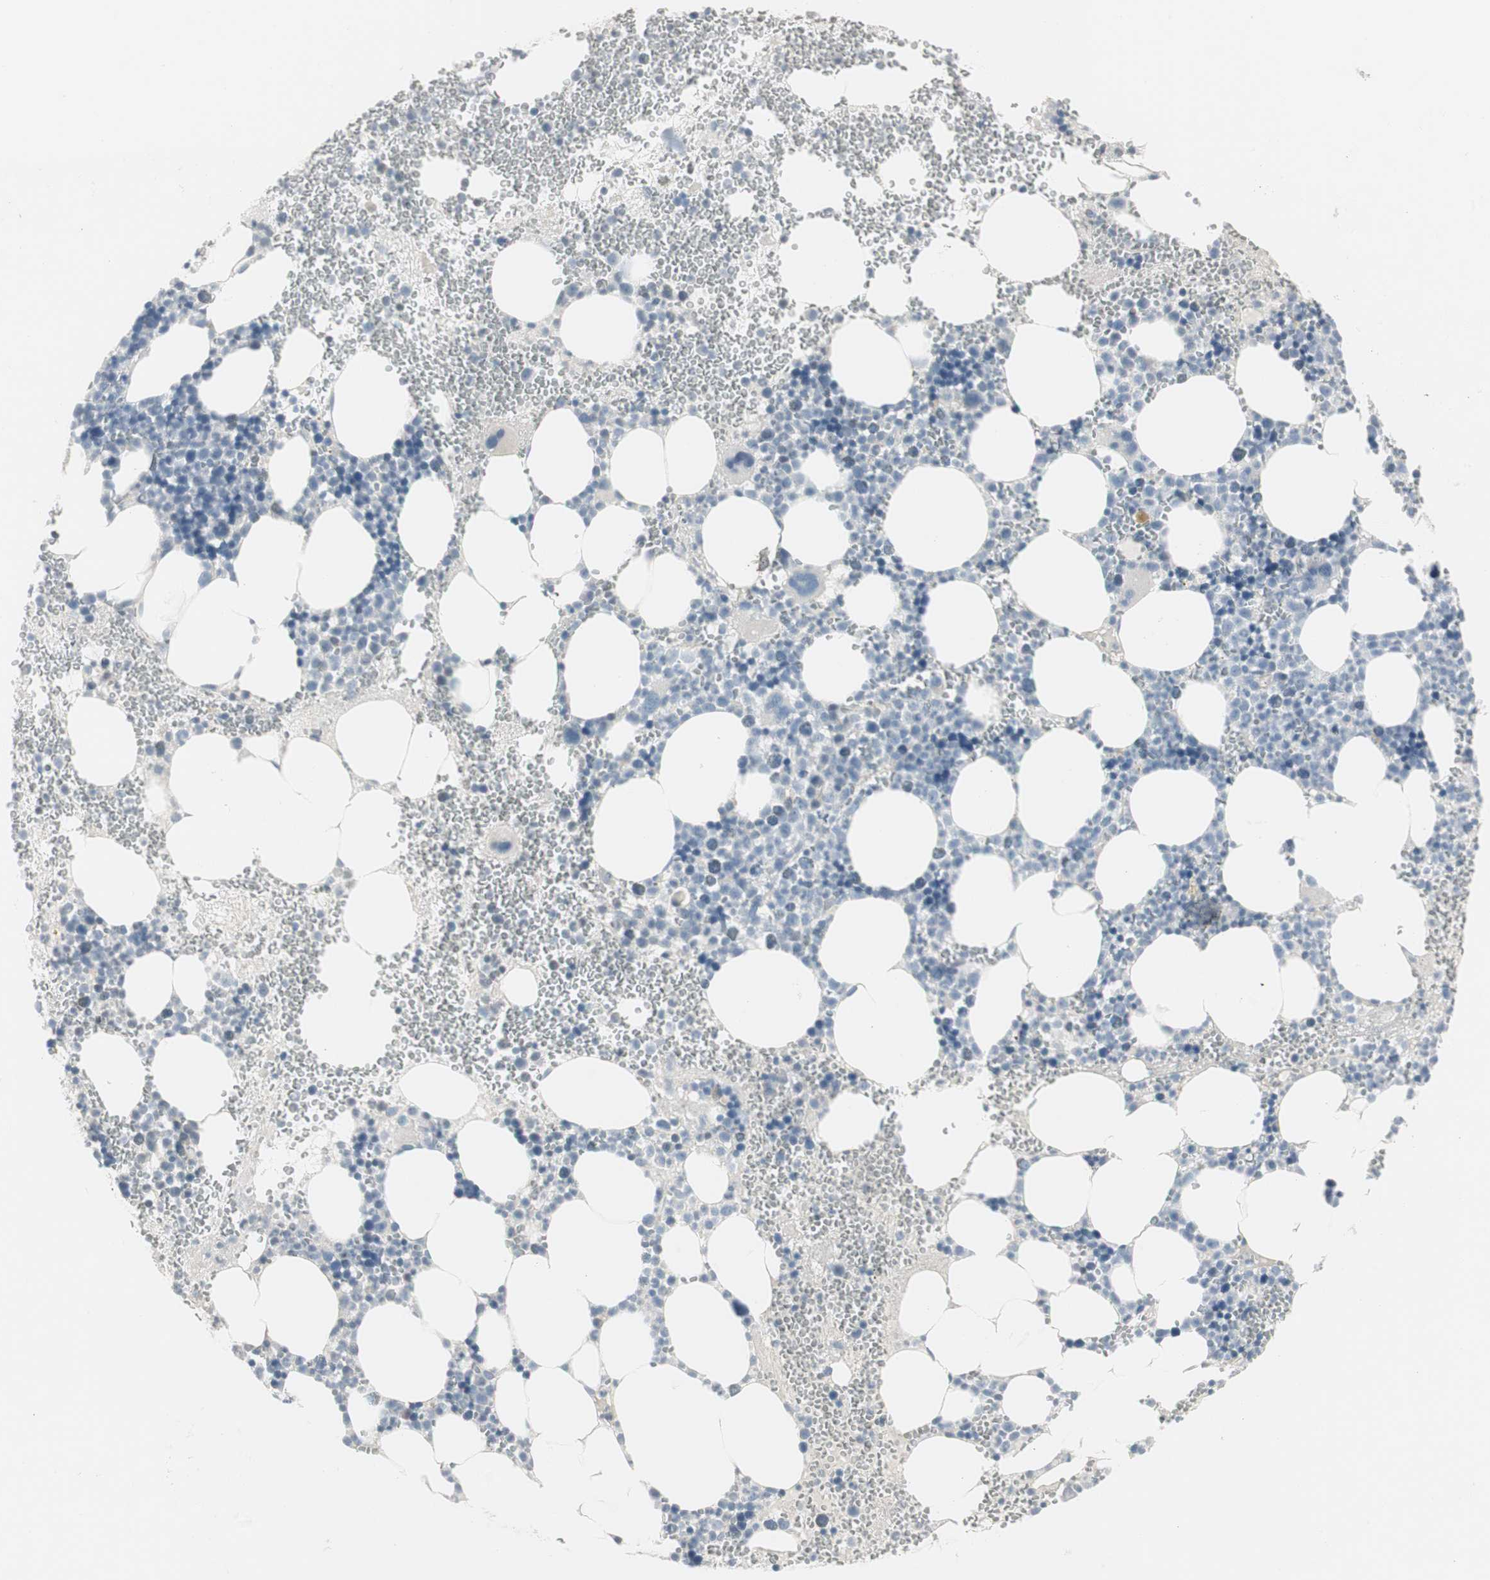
{"staining": {"intensity": "negative", "quantity": "none", "location": "none"}, "tissue": "bone marrow", "cell_type": "Hematopoietic cells", "image_type": "normal", "snomed": [{"axis": "morphology", "description": "Normal tissue, NOS"}, {"axis": "morphology", "description": "Inflammation, NOS"}, {"axis": "topography", "description": "Bone marrow"}], "caption": "This is a image of immunohistochemistry staining of normal bone marrow, which shows no positivity in hematopoietic cells.", "gene": "DMPK", "patient": {"sex": "female", "age": 76}}